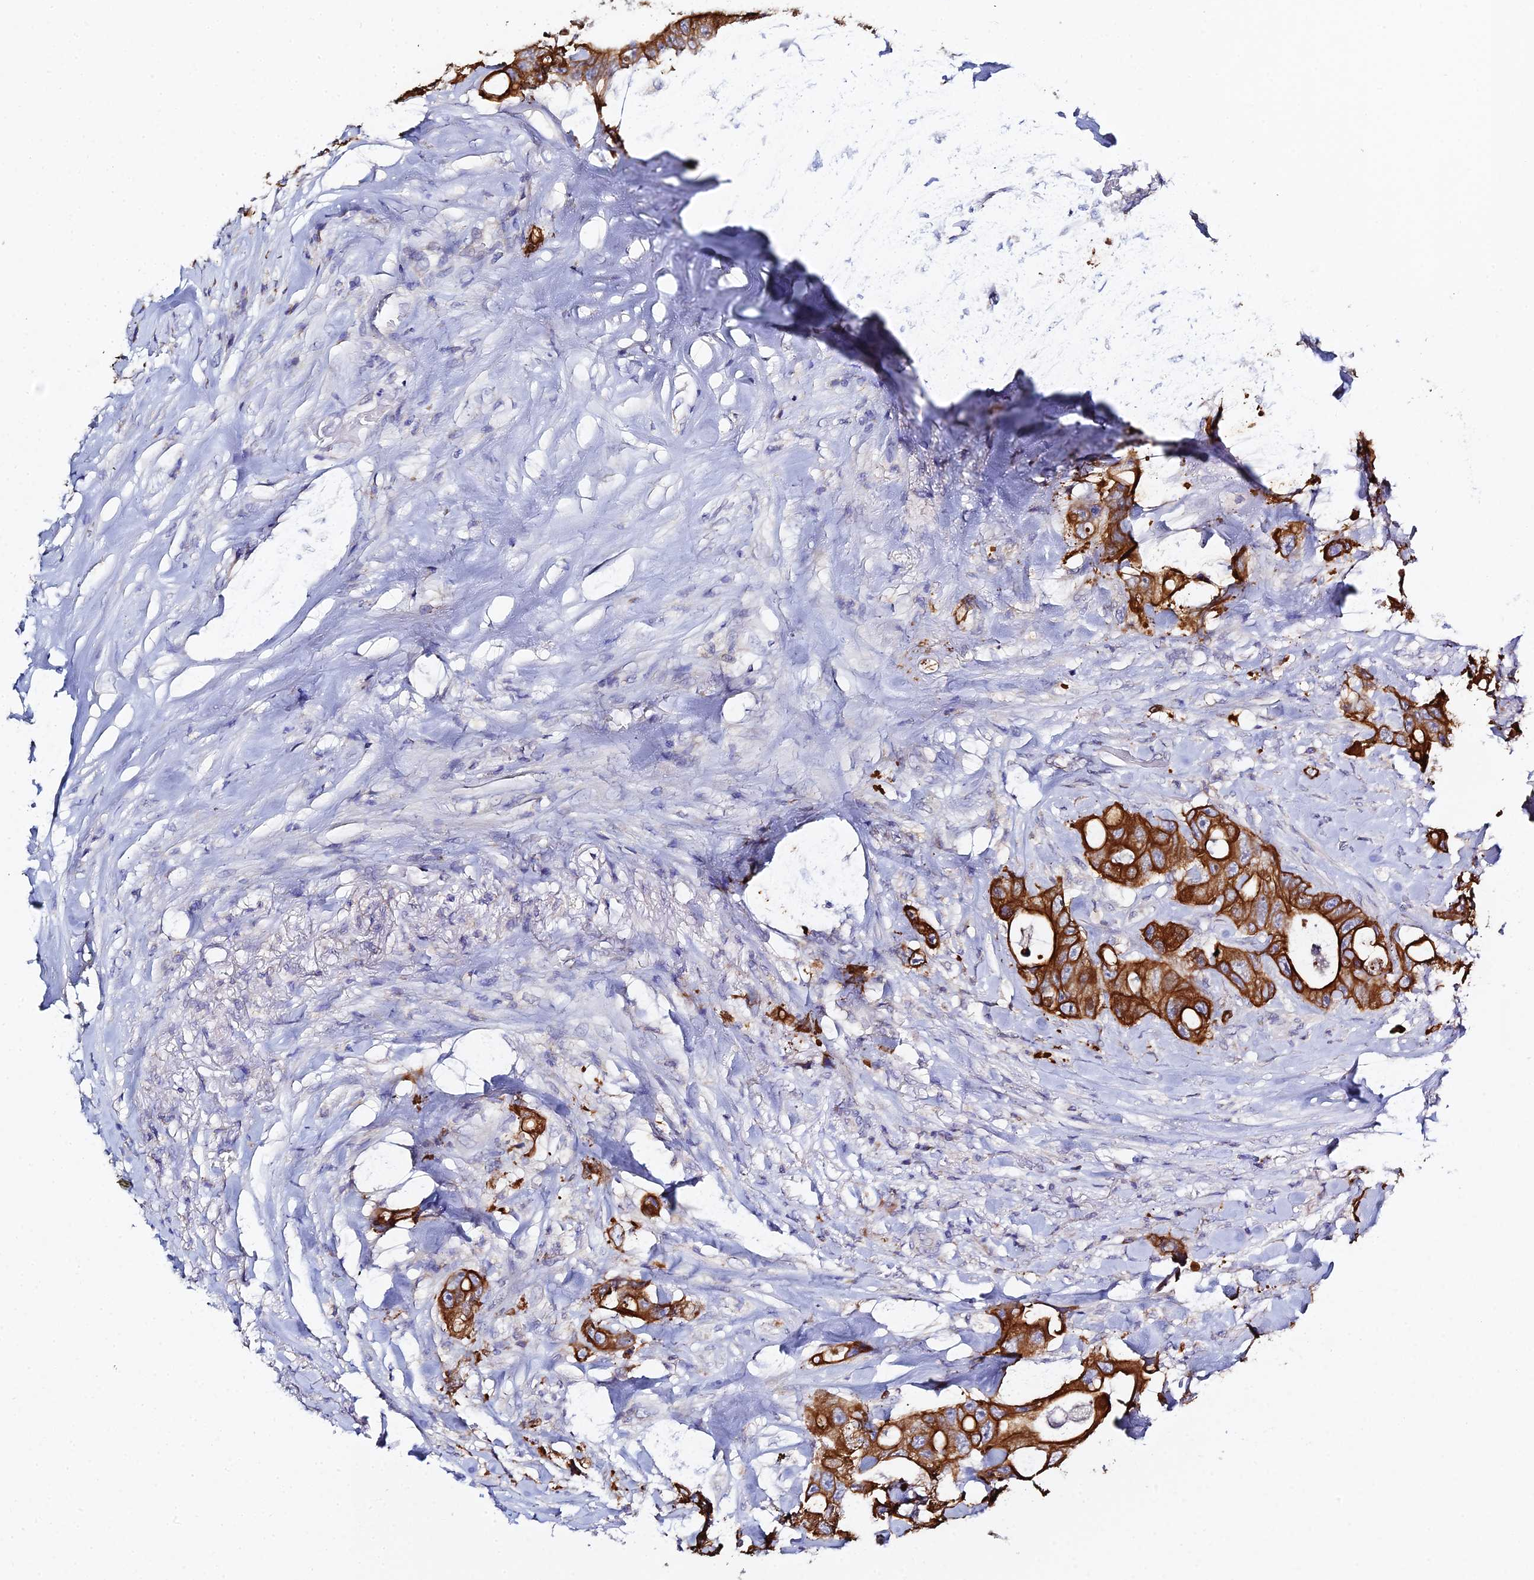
{"staining": {"intensity": "strong", "quantity": ">75%", "location": "cytoplasmic/membranous"}, "tissue": "colorectal cancer", "cell_type": "Tumor cells", "image_type": "cancer", "snomed": [{"axis": "morphology", "description": "Adenocarcinoma, NOS"}, {"axis": "topography", "description": "Colon"}], "caption": "Protein expression analysis of colorectal cancer (adenocarcinoma) exhibits strong cytoplasmic/membranous positivity in approximately >75% of tumor cells.", "gene": "ZXDA", "patient": {"sex": "female", "age": 46}}